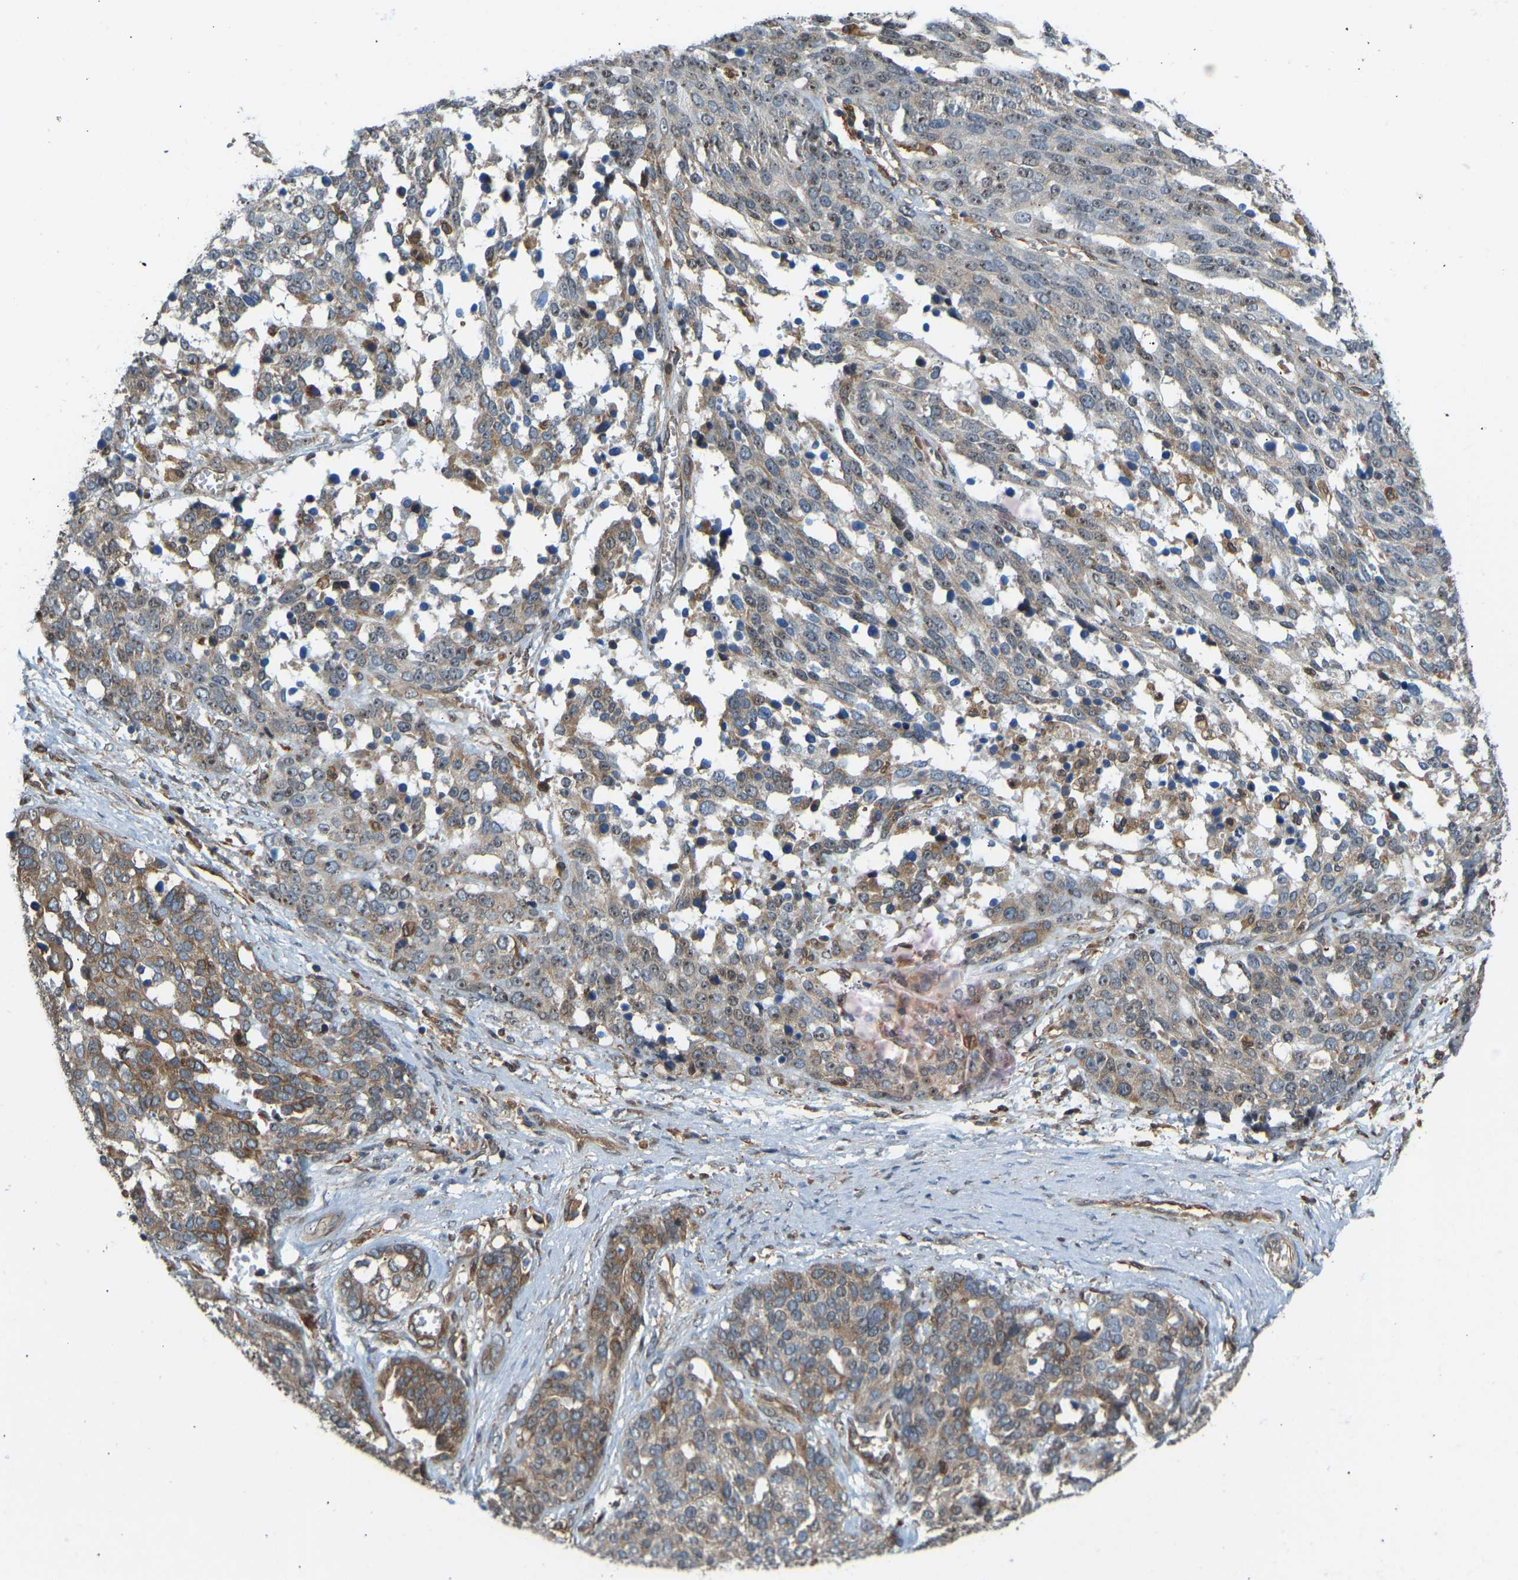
{"staining": {"intensity": "moderate", "quantity": "25%-75%", "location": "cytoplasmic/membranous,nuclear"}, "tissue": "ovarian cancer", "cell_type": "Tumor cells", "image_type": "cancer", "snomed": [{"axis": "morphology", "description": "Cystadenocarcinoma, serous, NOS"}, {"axis": "topography", "description": "Ovary"}], "caption": "Protein analysis of ovarian cancer tissue demonstrates moderate cytoplasmic/membranous and nuclear expression in about 25%-75% of tumor cells. Using DAB (brown) and hematoxylin (blue) stains, captured at high magnification using brightfield microscopy.", "gene": "OS9", "patient": {"sex": "female", "age": 44}}